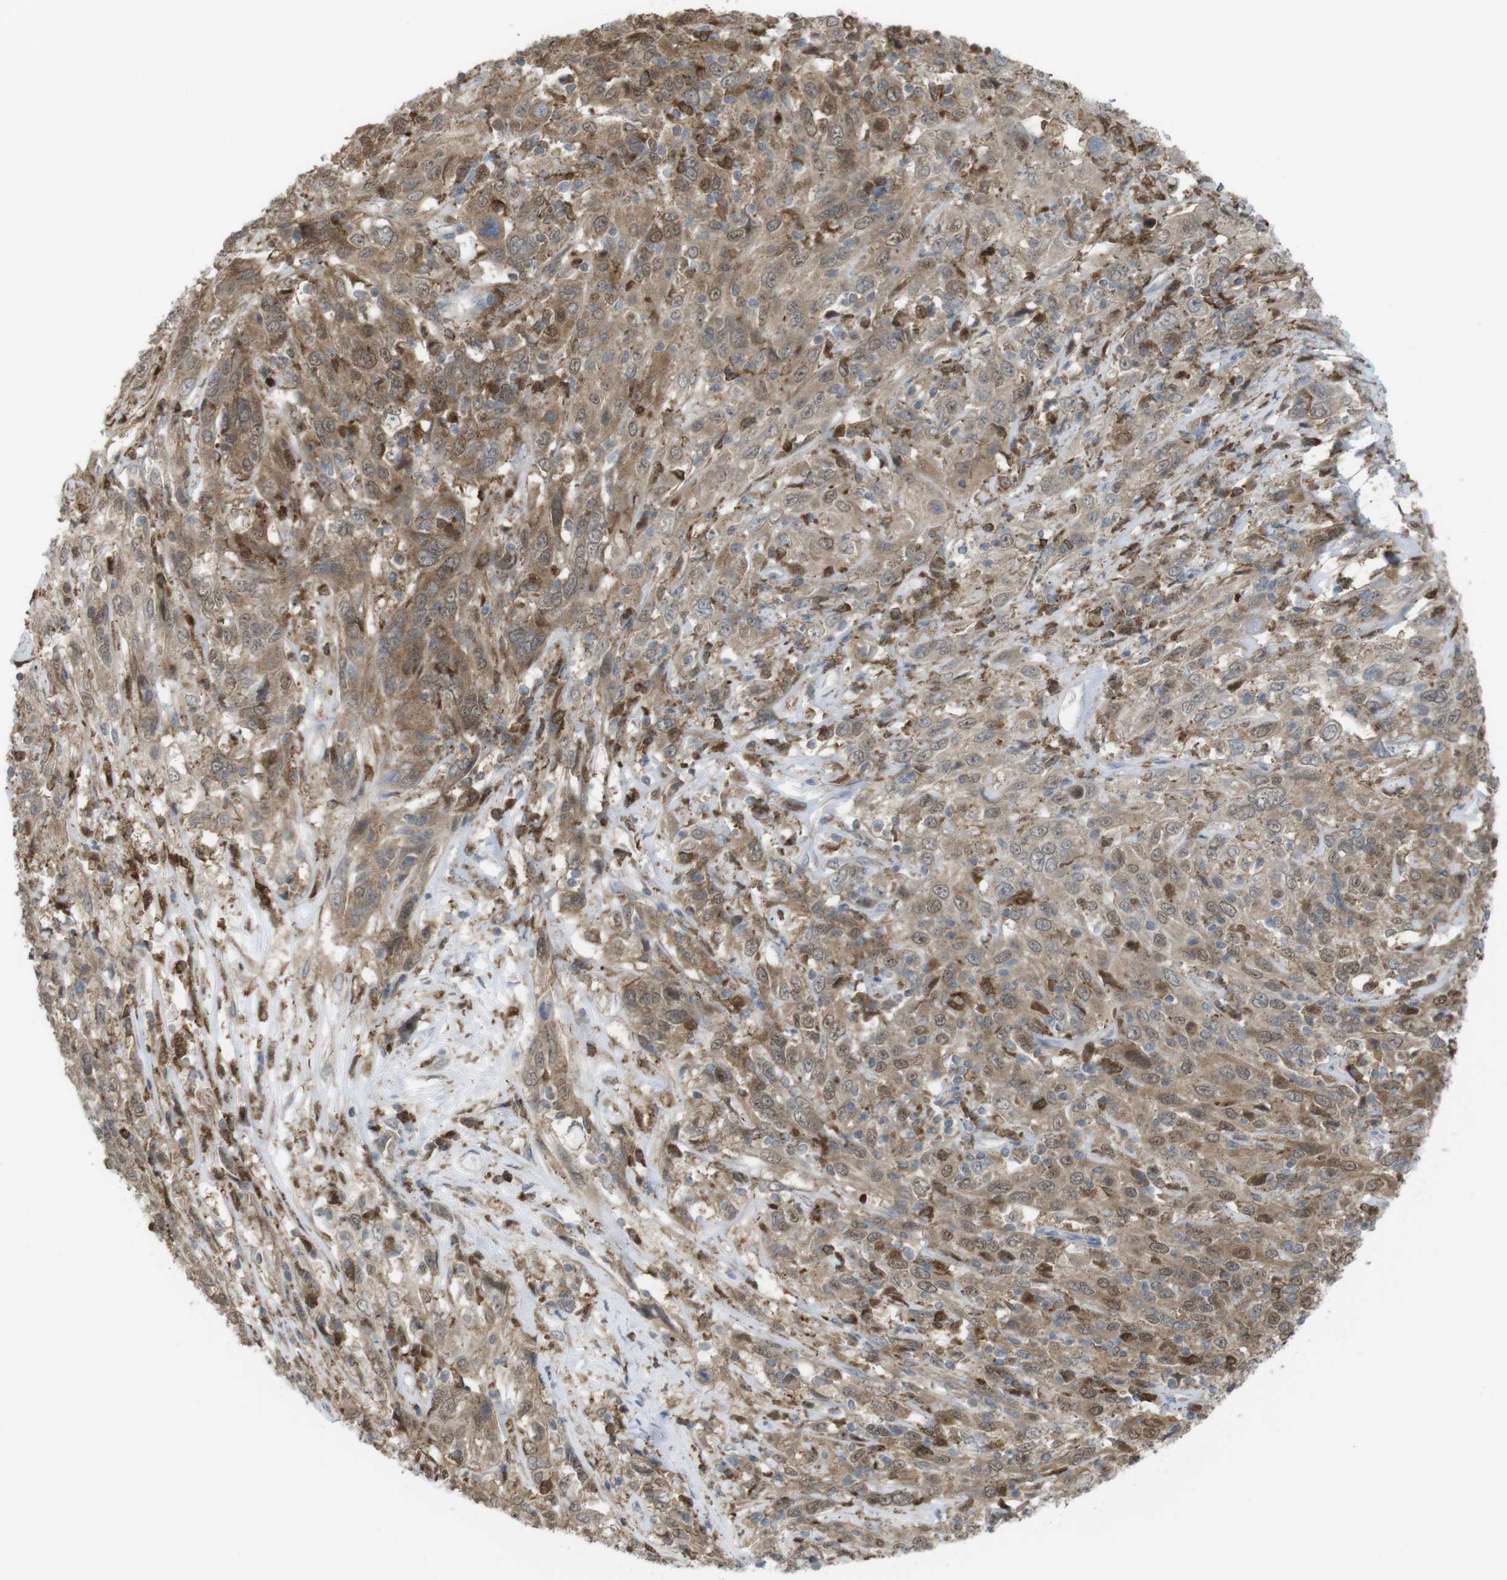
{"staining": {"intensity": "moderate", "quantity": ">75%", "location": "cytoplasmic/membranous"}, "tissue": "cervical cancer", "cell_type": "Tumor cells", "image_type": "cancer", "snomed": [{"axis": "morphology", "description": "Squamous cell carcinoma, NOS"}, {"axis": "topography", "description": "Cervix"}], "caption": "Brown immunohistochemical staining in human cervical cancer (squamous cell carcinoma) demonstrates moderate cytoplasmic/membranous expression in about >75% of tumor cells.", "gene": "PRKCD", "patient": {"sex": "female", "age": 46}}